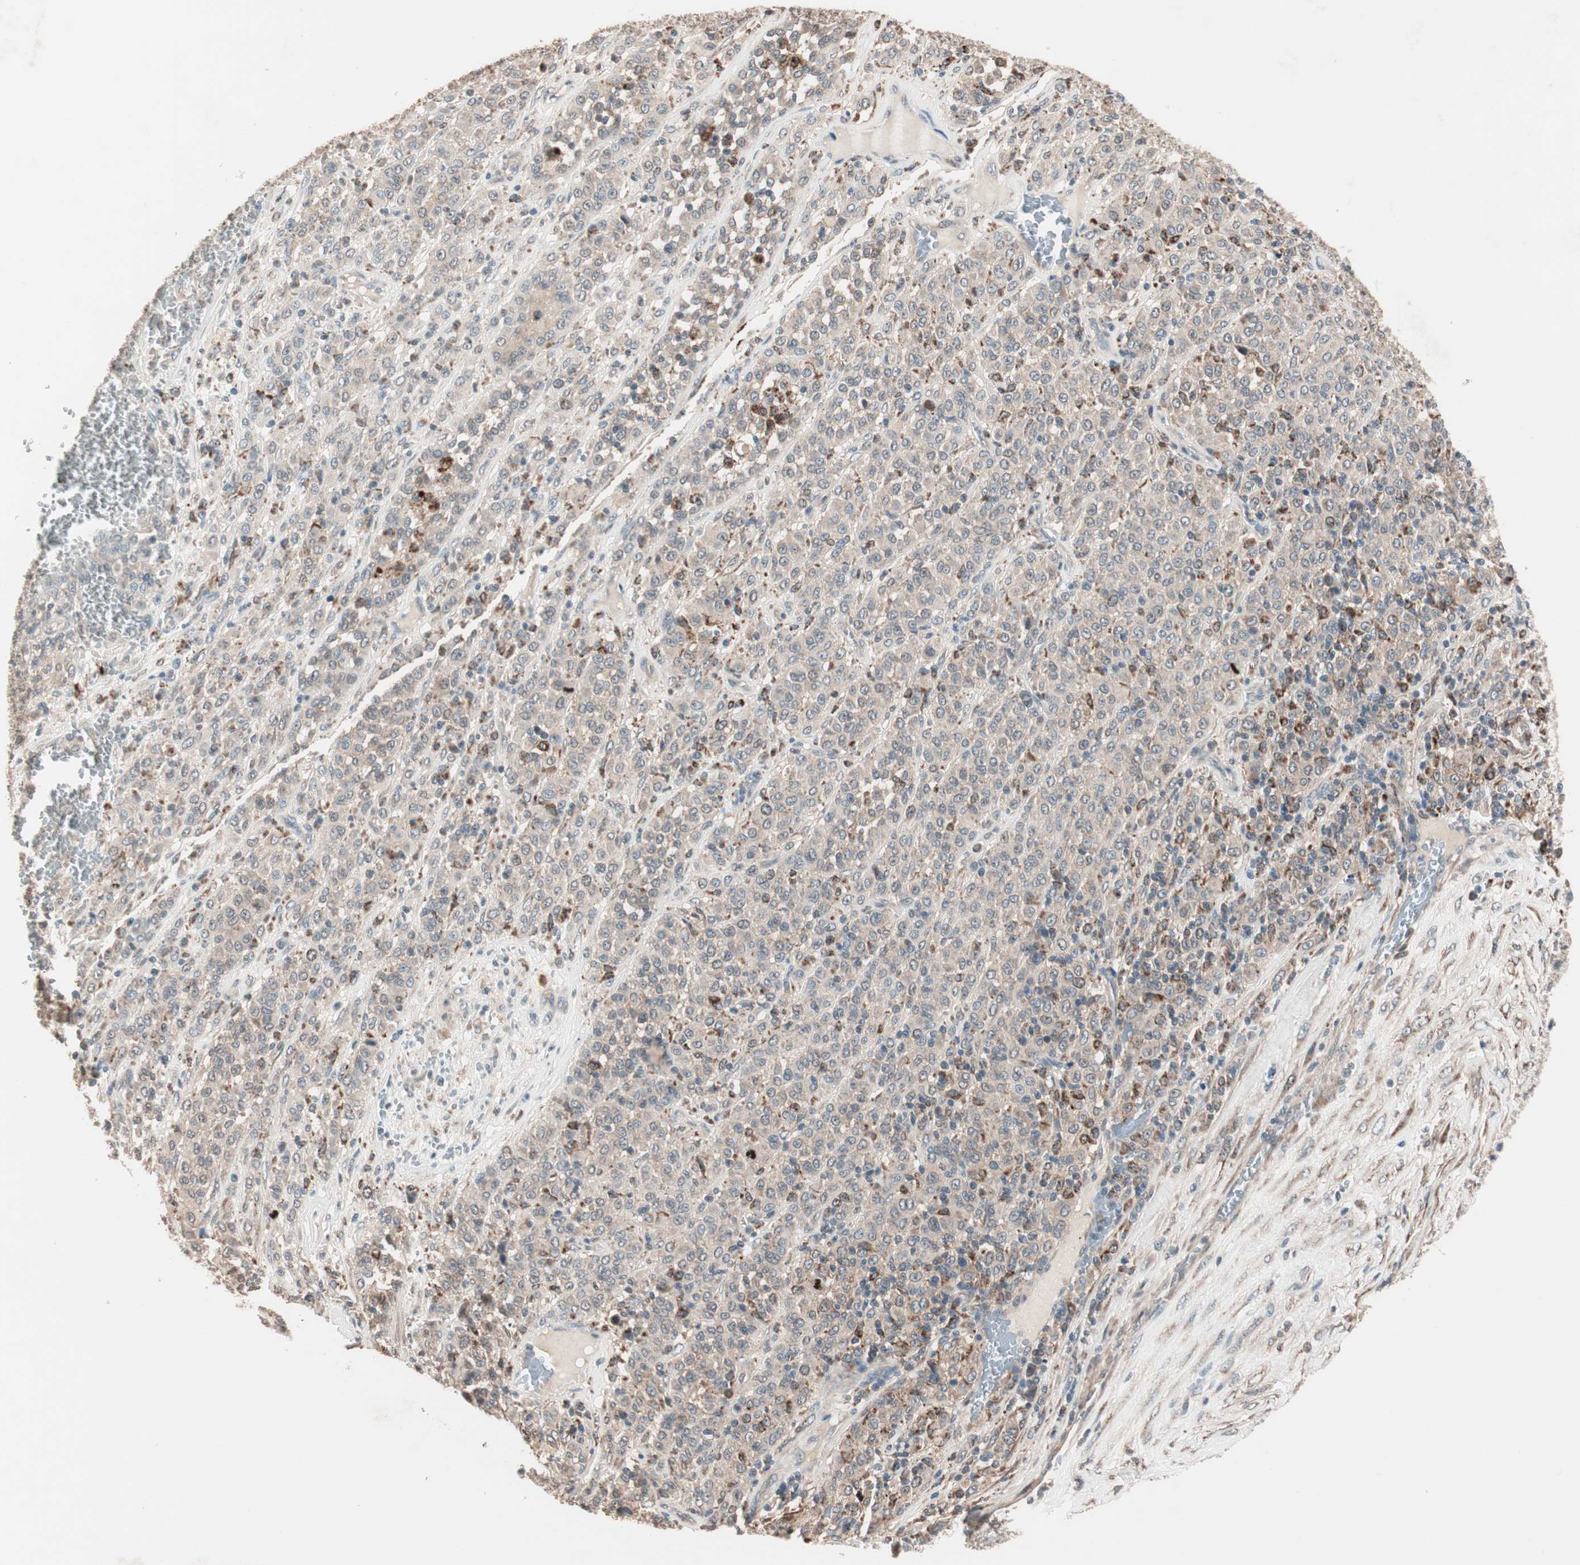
{"staining": {"intensity": "weak", "quantity": ">75%", "location": "cytoplasmic/membranous"}, "tissue": "melanoma", "cell_type": "Tumor cells", "image_type": "cancer", "snomed": [{"axis": "morphology", "description": "Malignant melanoma, Metastatic site"}, {"axis": "topography", "description": "Pancreas"}], "caption": "Melanoma tissue displays weak cytoplasmic/membranous expression in about >75% of tumor cells, visualized by immunohistochemistry. (DAB IHC with brightfield microscopy, high magnification).", "gene": "NFRKB", "patient": {"sex": "female", "age": 30}}